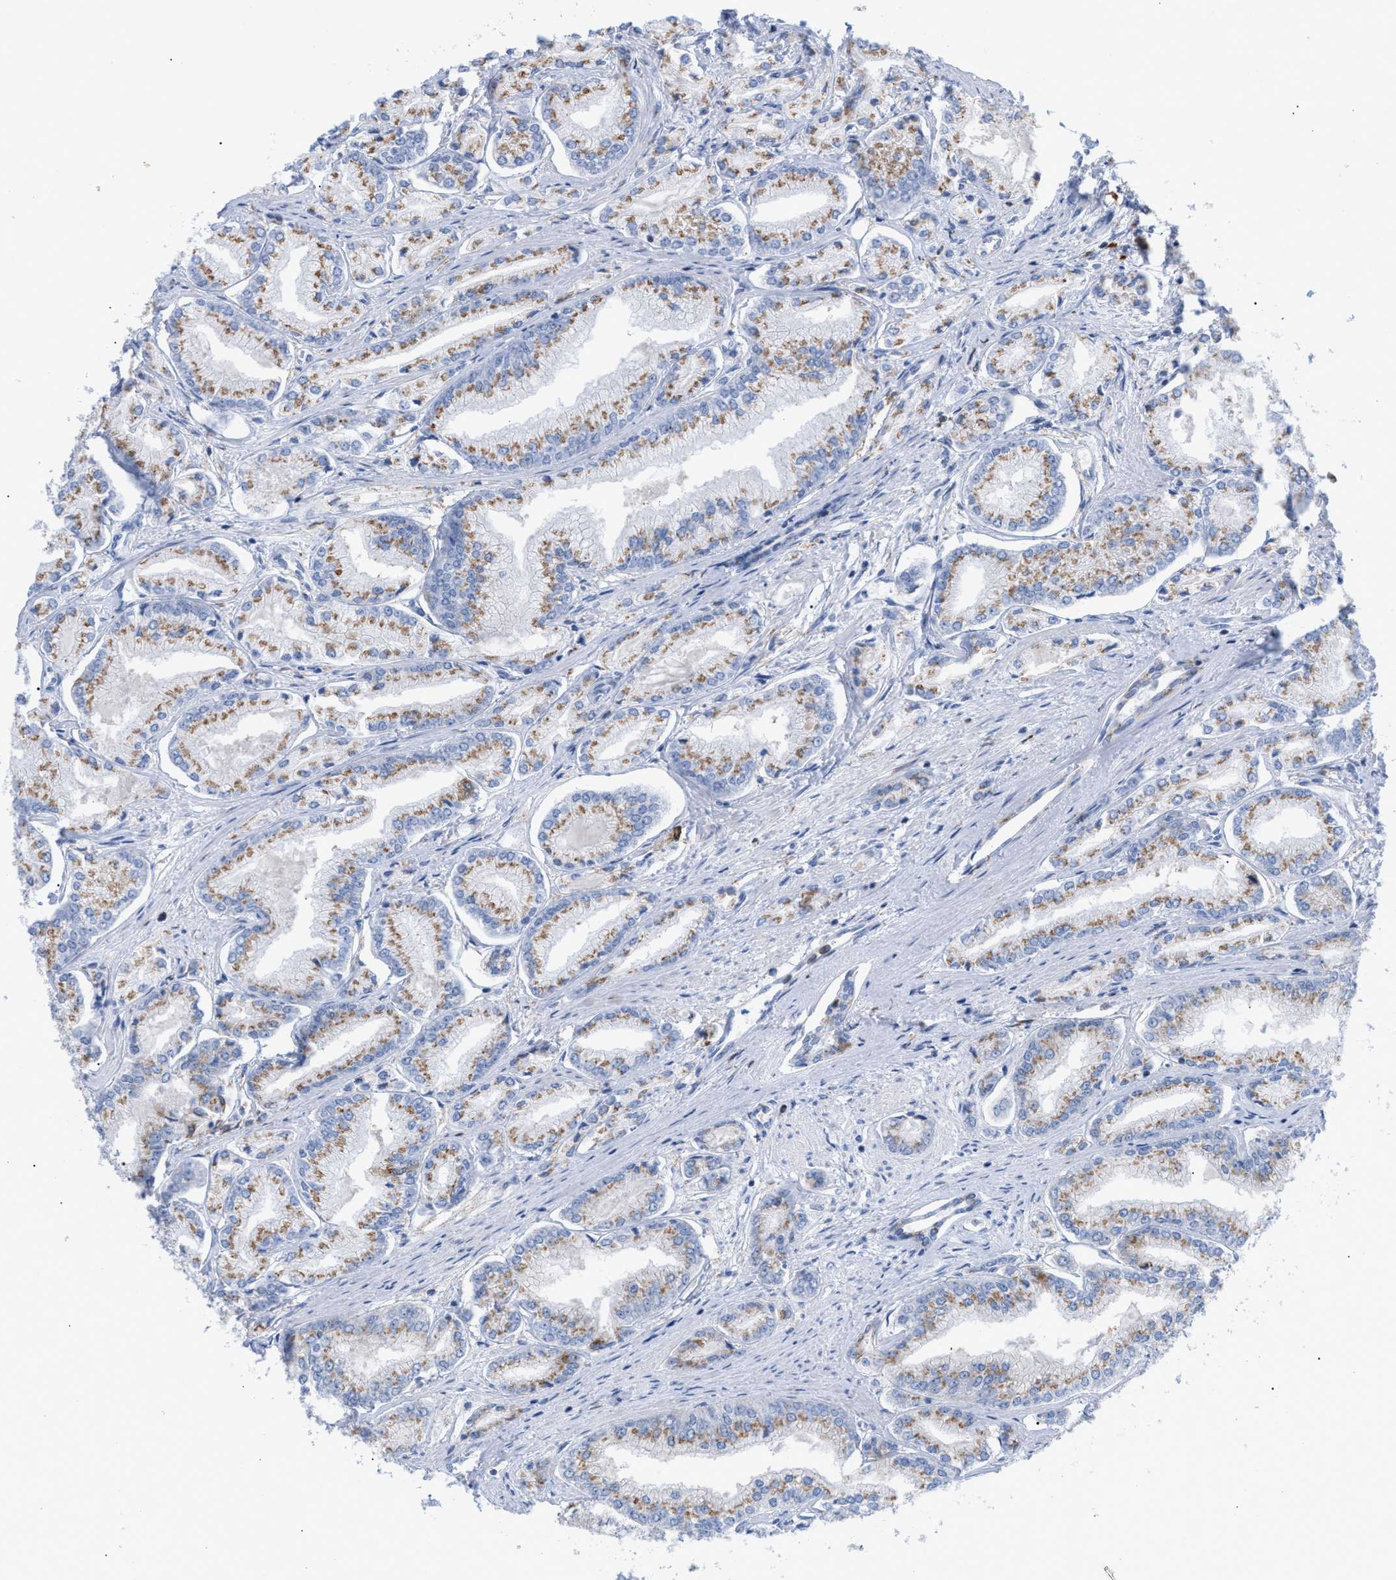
{"staining": {"intensity": "weak", "quantity": ">75%", "location": "cytoplasmic/membranous"}, "tissue": "prostate cancer", "cell_type": "Tumor cells", "image_type": "cancer", "snomed": [{"axis": "morphology", "description": "Adenocarcinoma, Low grade"}, {"axis": "topography", "description": "Prostate"}], "caption": "High-power microscopy captured an immunohistochemistry (IHC) micrograph of prostate cancer (adenocarcinoma (low-grade)), revealing weak cytoplasmic/membranous positivity in approximately >75% of tumor cells. (Brightfield microscopy of DAB IHC at high magnification).", "gene": "TACC3", "patient": {"sex": "male", "age": 52}}